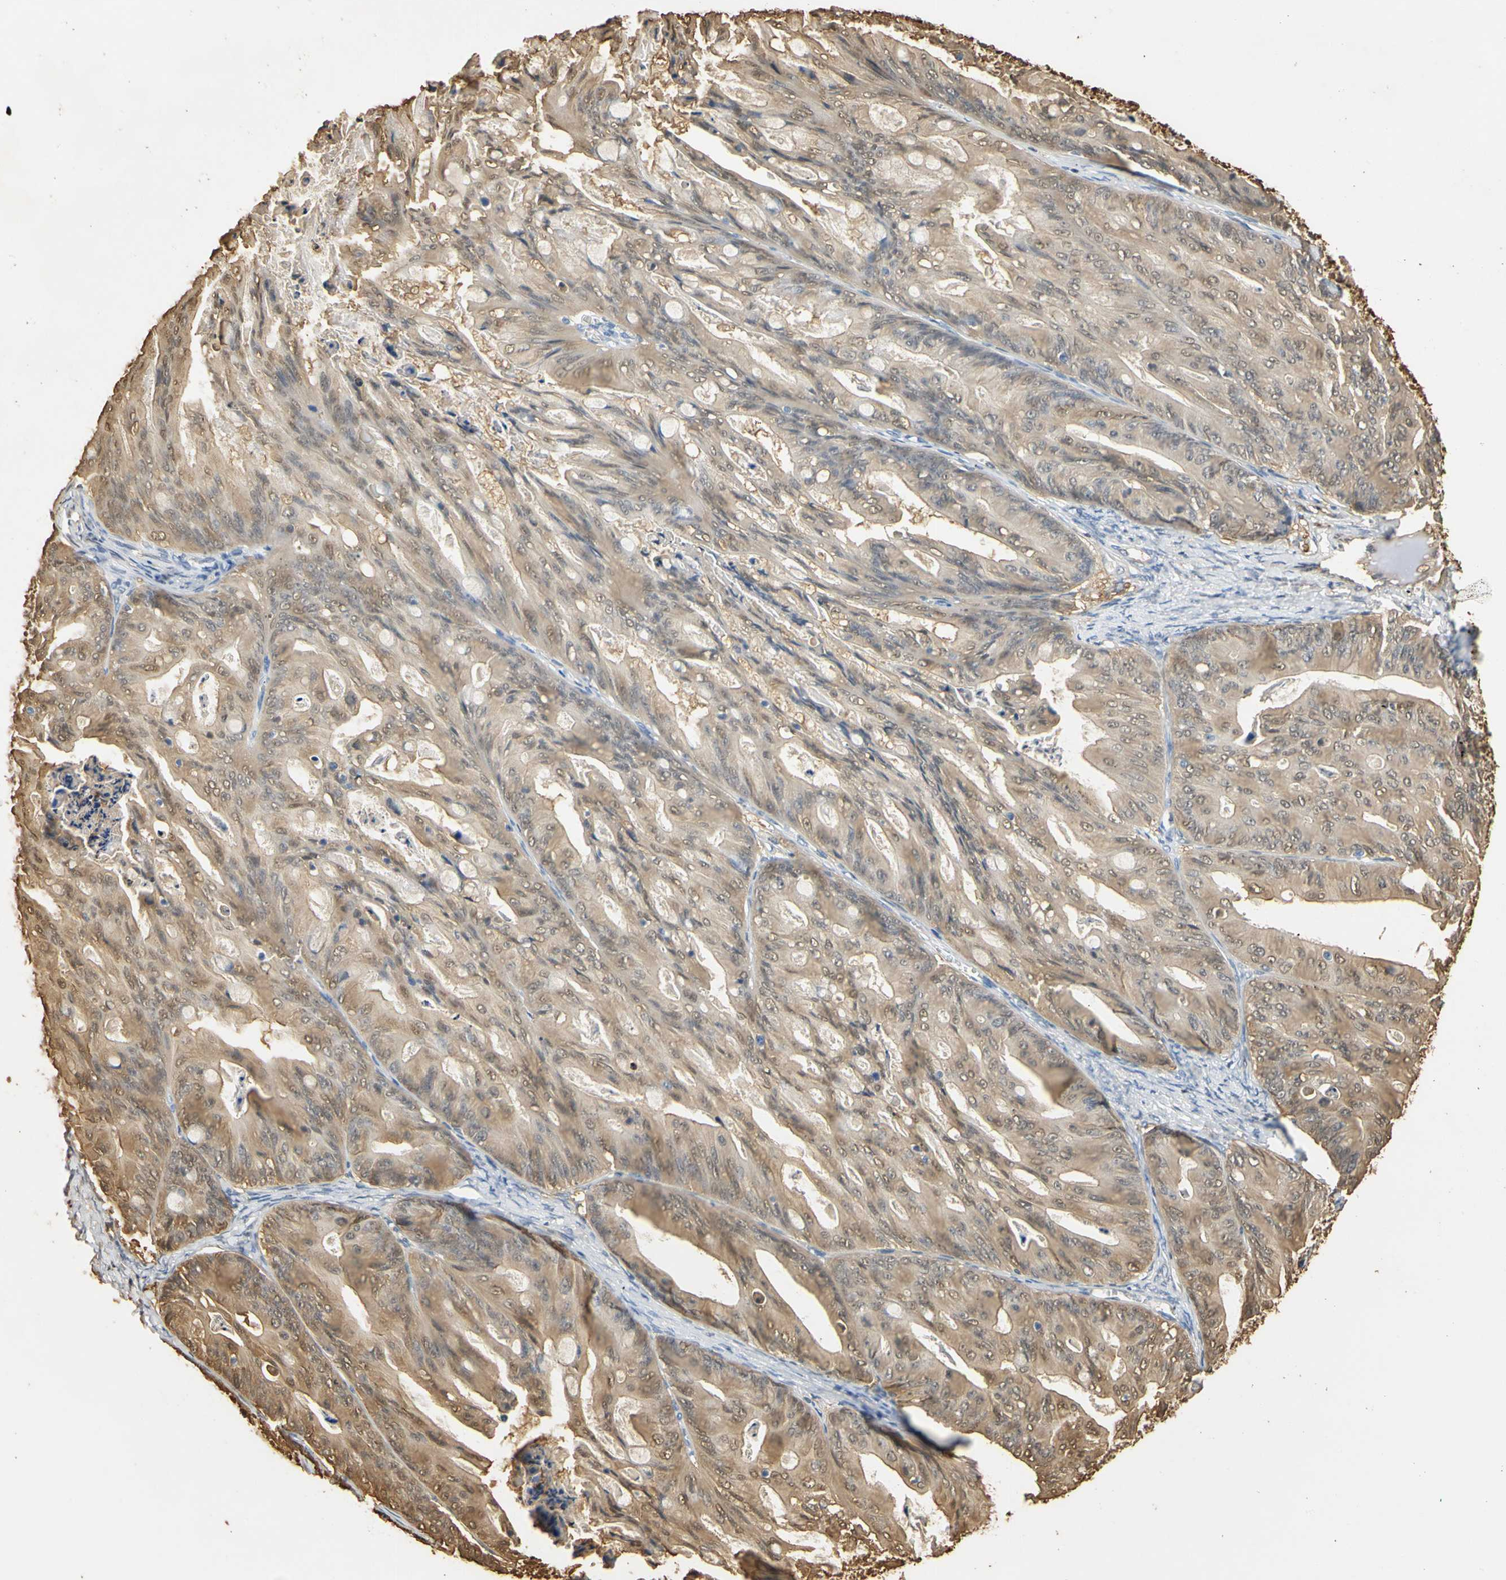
{"staining": {"intensity": "moderate", "quantity": ">75%", "location": "cytoplasmic/membranous,nuclear"}, "tissue": "ovarian cancer", "cell_type": "Tumor cells", "image_type": "cancer", "snomed": [{"axis": "morphology", "description": "Cystadenocarcinoma, mucinous, NOS"}, {"axis": "topography", "description": "Ovary"}], "caption": "Brown immunohistochemical staining in ovarian cancer (mucinous cystadenocarcinoma) demonstrates moderate cytoplasmic/membranous and nuclear positivity in approximately >75% of tumor cells.", "gene": "S100A6", "patient": {"sex": "female", "age": 37}}